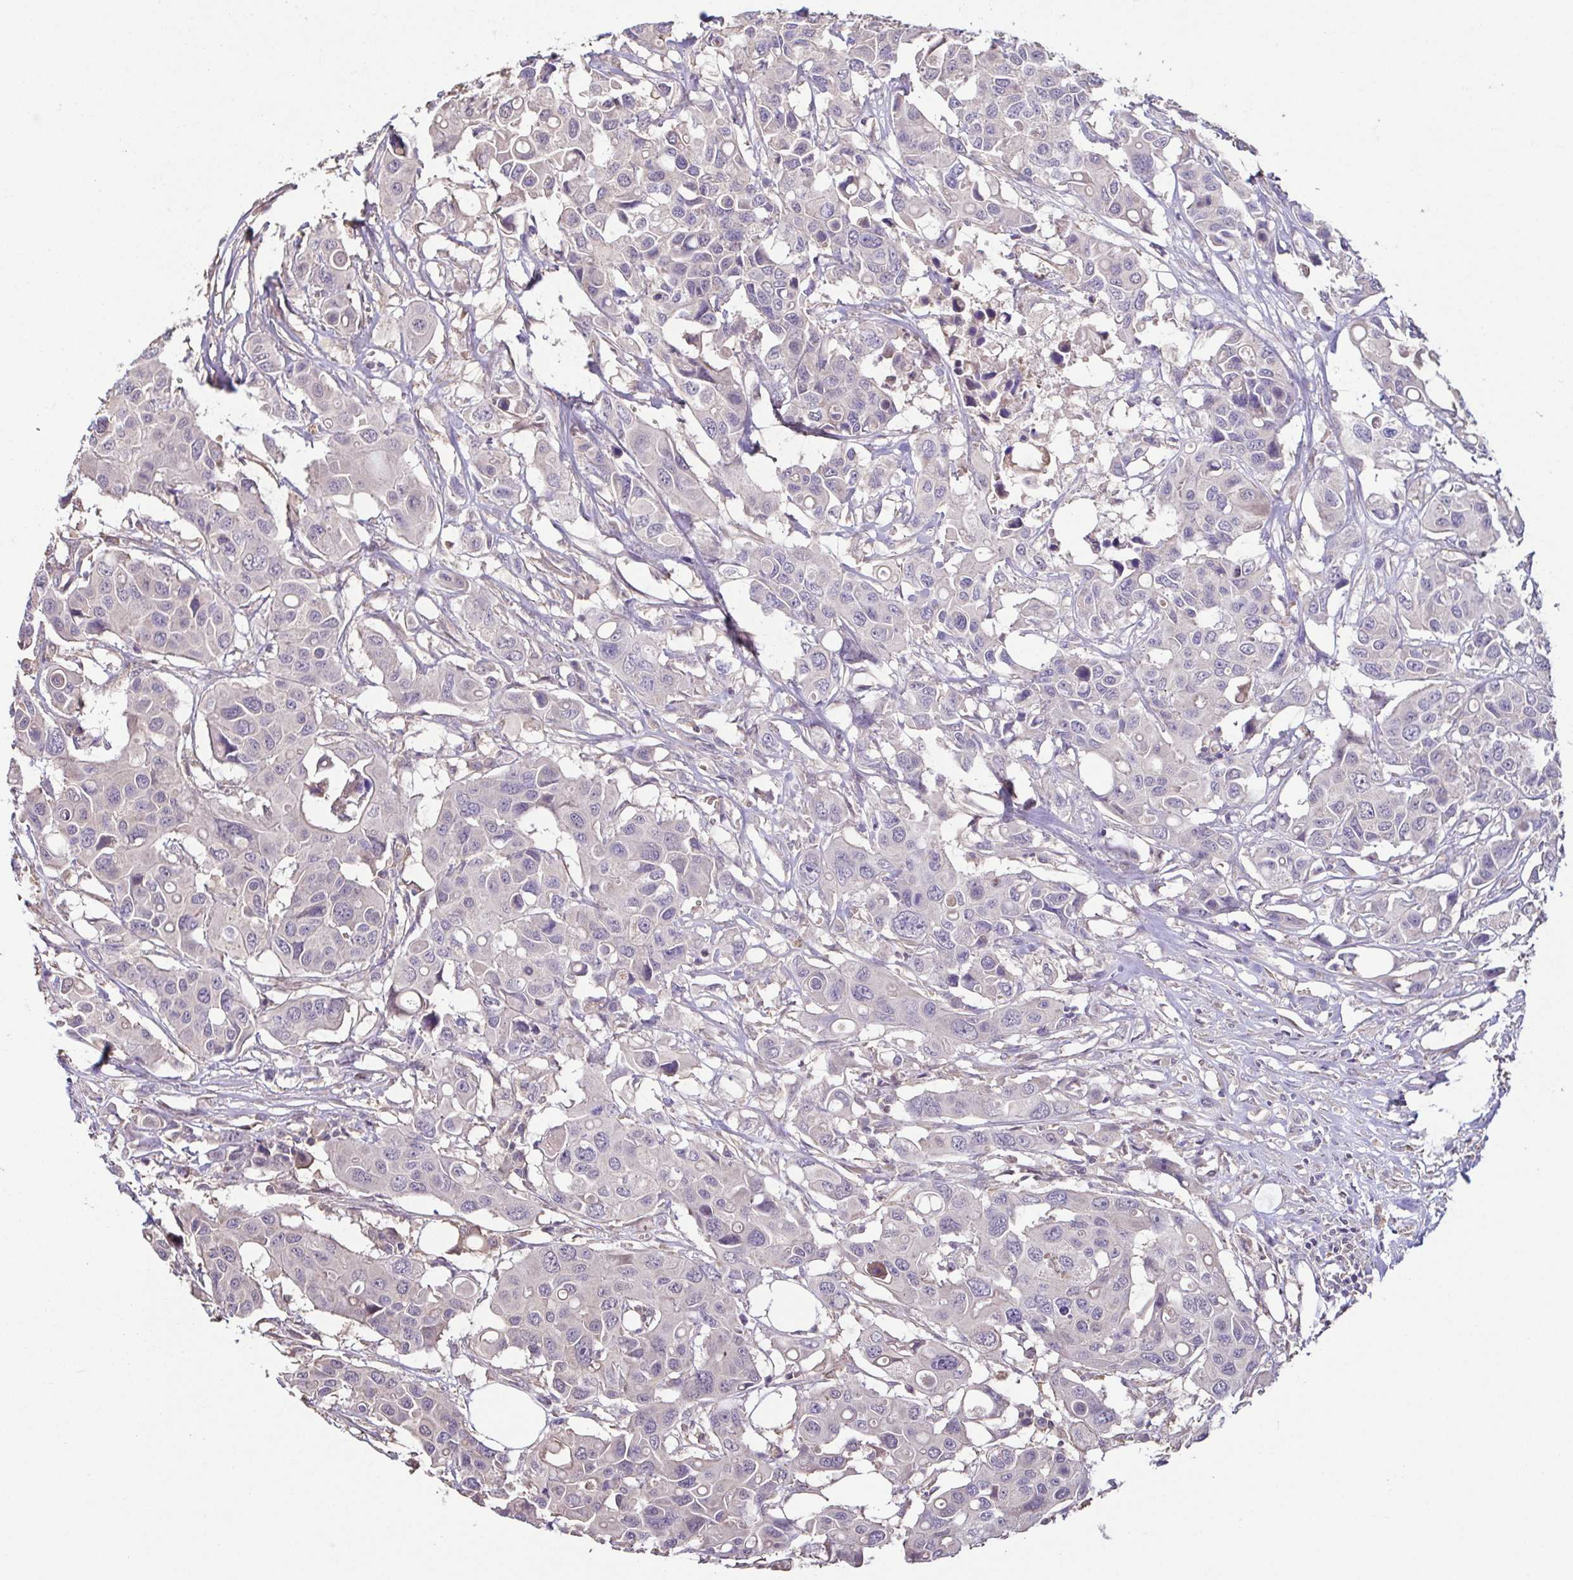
{"staining": {"intensity": "negative", "quantity": "none", "location": "none"}, "tissue": "colorectal cancer", "cell_type": "Tumor cells", "image_type": "cancer", "snomed": [{"axis": "morphology", "description": "Adenocarcinoma, NOS"}, {"axis": "topography", "description": "Colon"}], "caption": "The image displays no staining of tumor cells in colorectal cancer (adenocarcinoma).", "gene": "ACTRT2", "patient": {"sex": "male", "age": 77}}